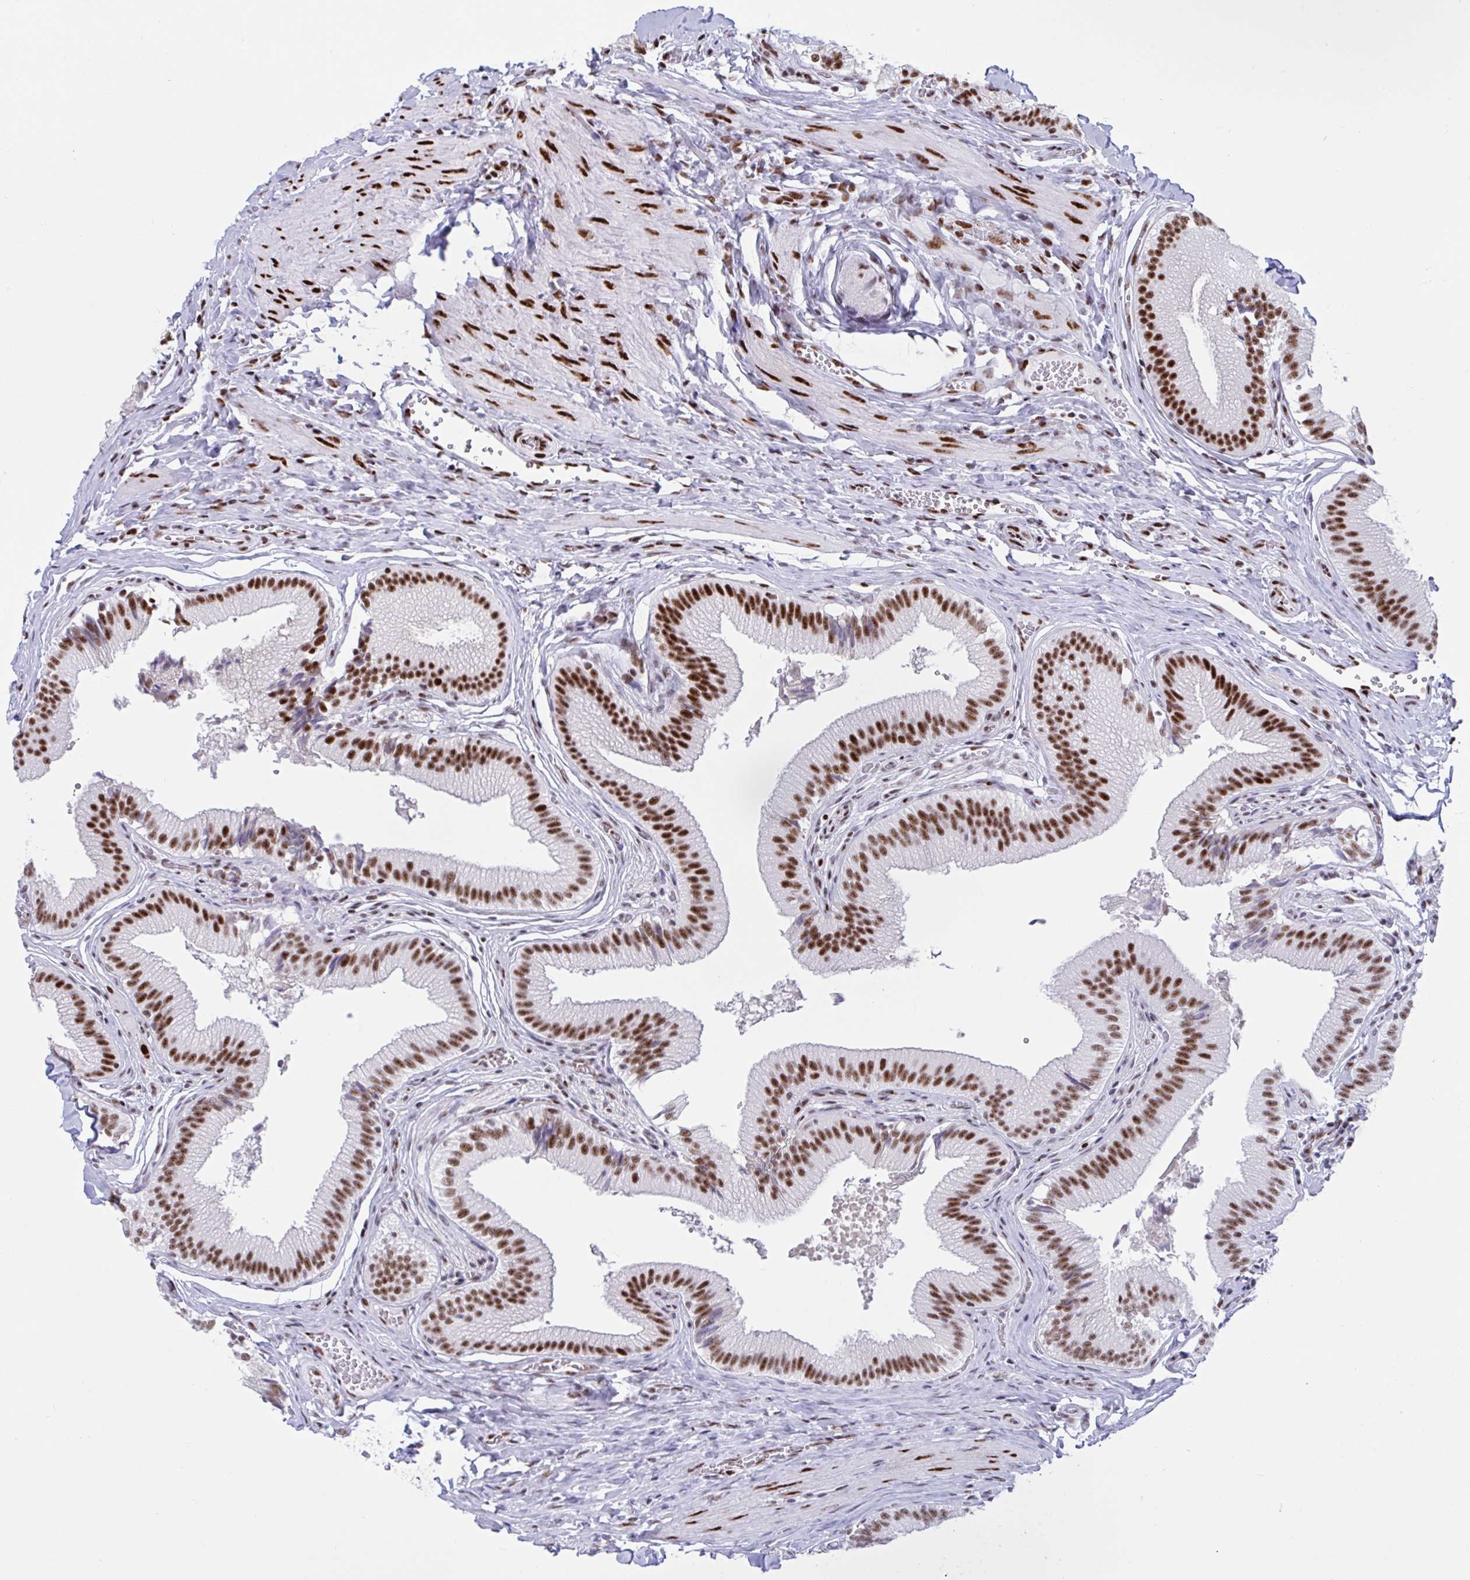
{"staining": {"intensity": "strong", "quantity": ">75%", "location": "nuclear"}, "tissue": "gallbladder", "cell_type": "Glandular cells", "image_type": "normal", "snomed": [{"axis": "morphology", "description": "Normal tissue, NOS"}, {"axis": "topography", "description": "Gallbladder"}, {"axis": "topography", "description": "Peripheral nerve tissue"}], "caption": "A high amount of strong nuclear positivity is present in about >75% of glandular cells in unremarkable gallbladder. (DAB (3,3'-diaminobenzidine) IHC, brown staining for protein, blue staining for nuclei).", "gene": "IKZF2", "patient": {"sex": "male", "age": 17}}